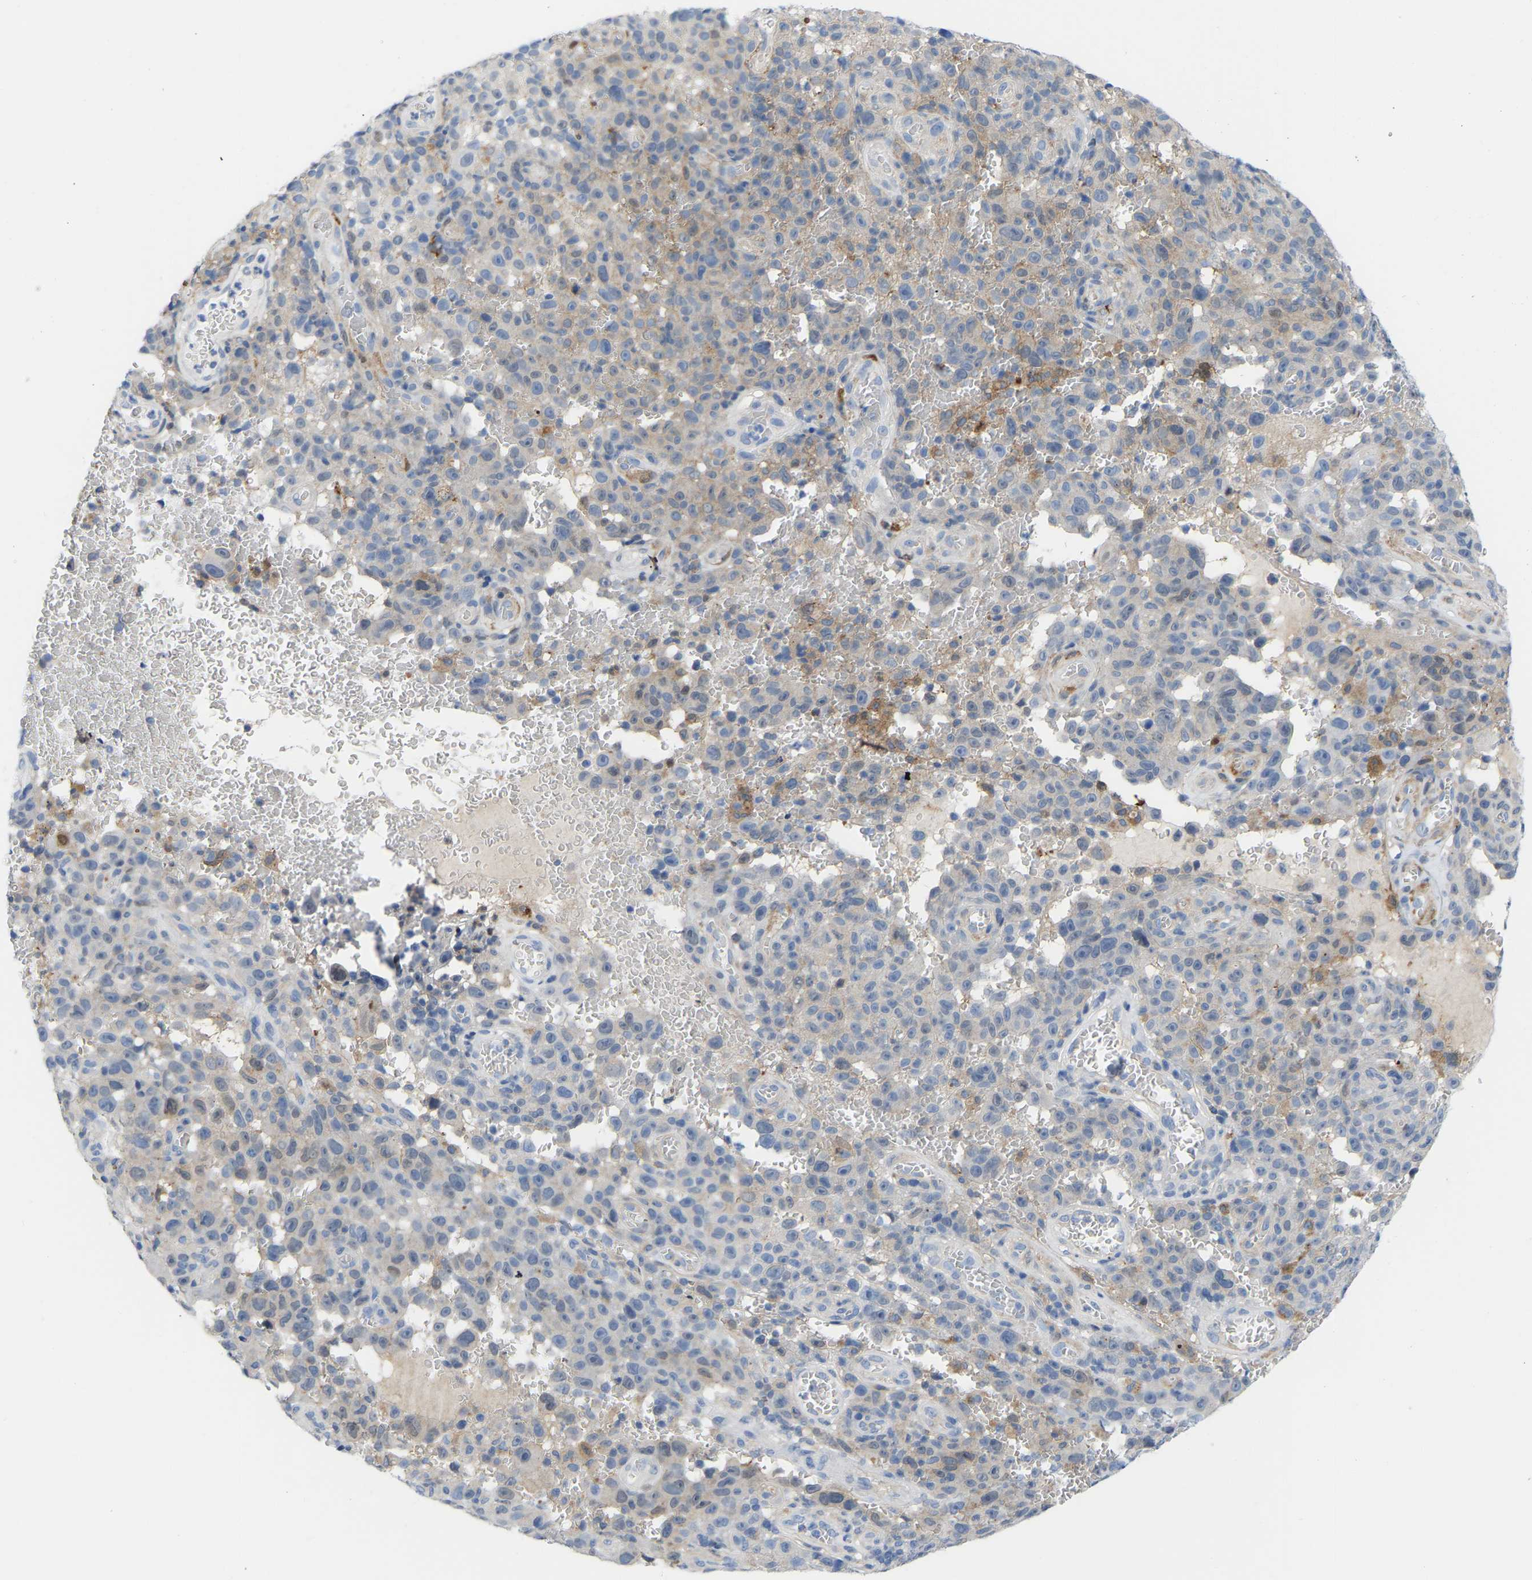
{"staining": {"intensity": "moderate", "quantity": "<25%", "location": "cytoplasmic/membranous"}, "tissue": "melanoma", "cell_type": "Tumor cells", "image_type": "cancer", "snomed": [{"axis": "morphology", "description": "Malignant melanoma, NOS"}, {"axis": "topography", "description": "Skin"}], "caption": "This photomicrograph exhibits immunohistochemistry staining of malignant melanoma, with low moderate cytoplasmic/membranous positivity in approximately <25% of tumor cells.", "gene": "ABTB2", "patient": {"sex": "female", "age": 82}}